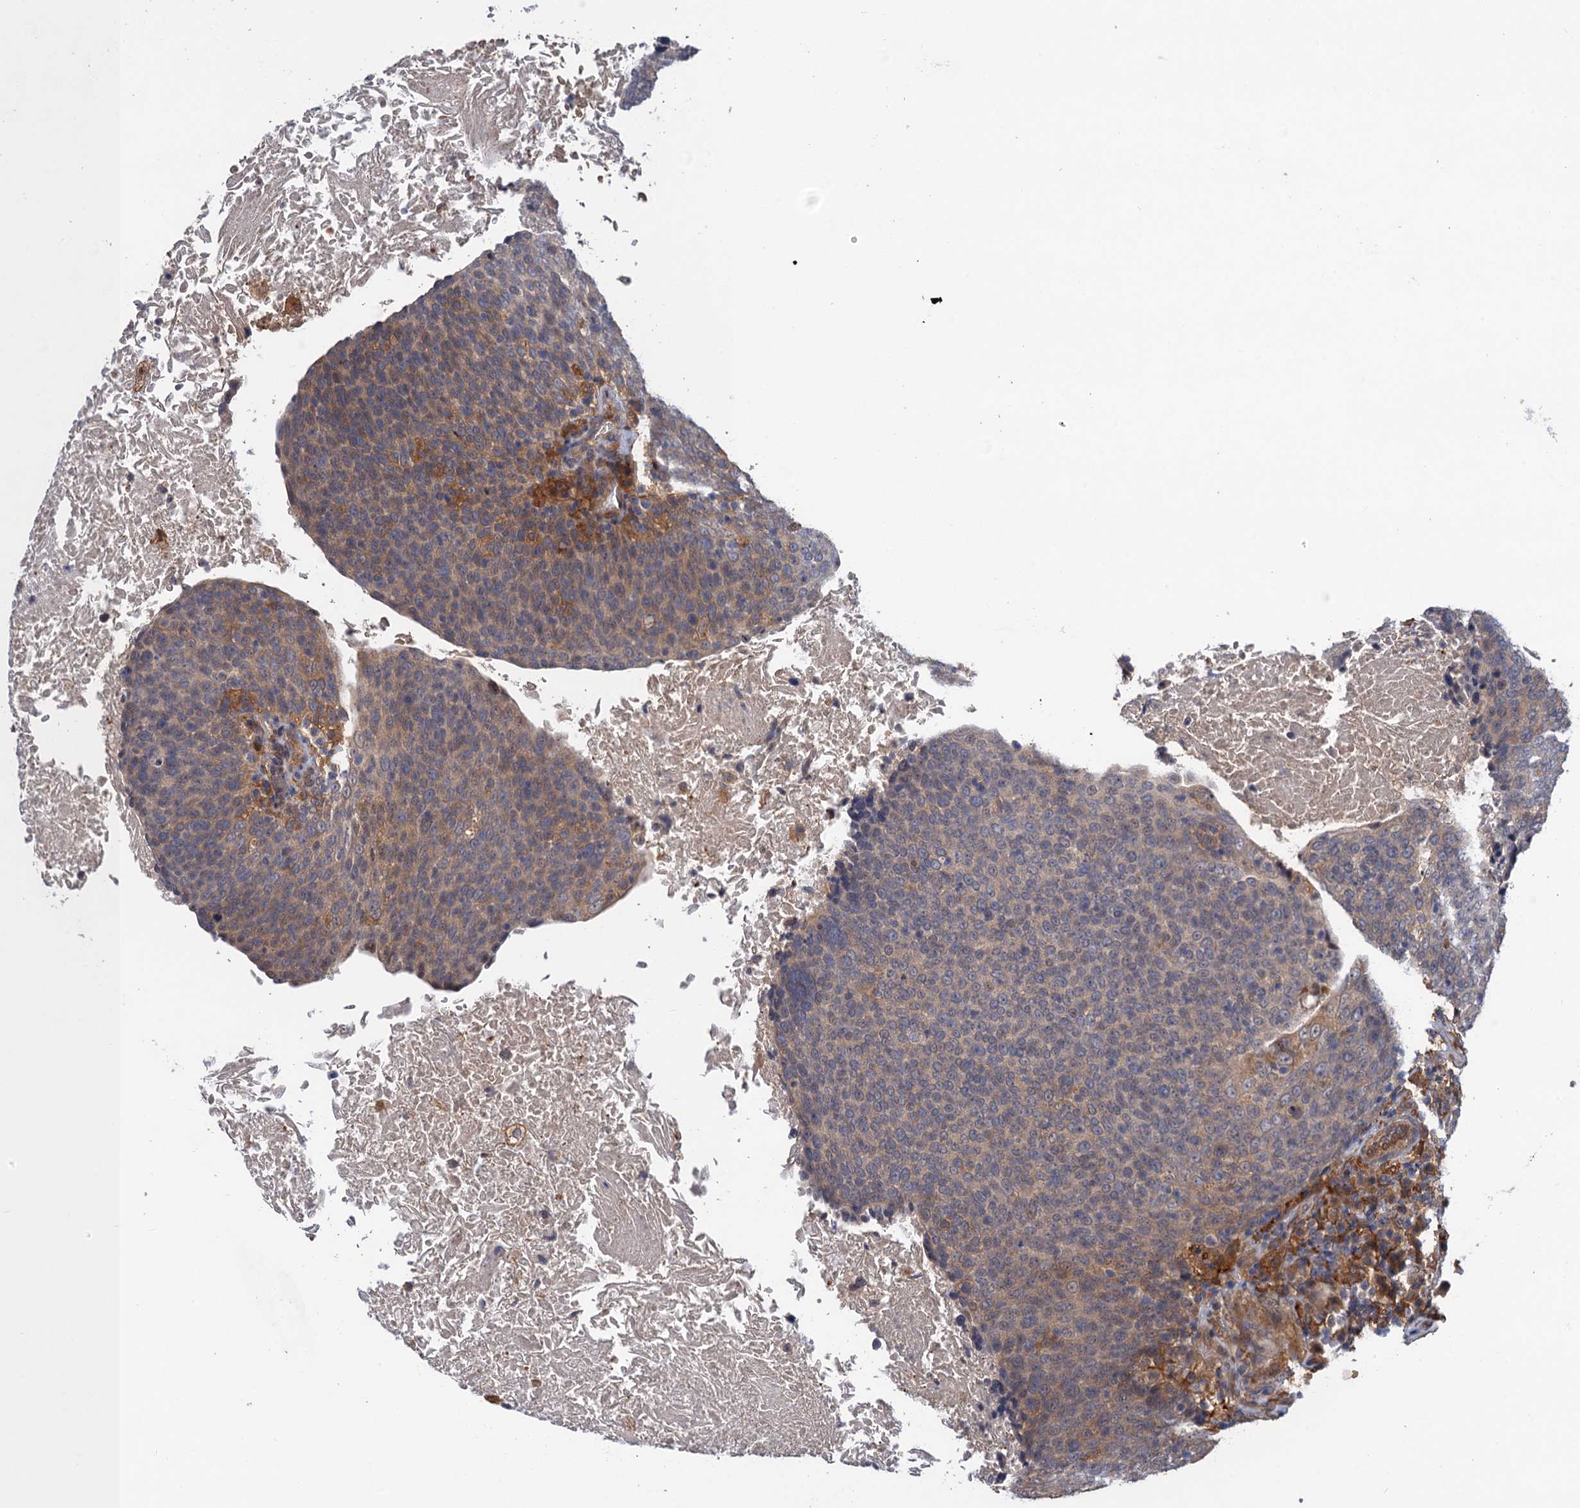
{"staining": {"intensity": "weak", "quantity": "<25%", "location": "cytoplasmic/membranous"}, "tissue": "head and neck cancer", "cell_type": "Tumor cells", "image_type": "cancer", "snomed": [{"axis": "morphology", "description": "Squamous cell carcinoma, NOS"}, {"axis": "morphology", "description": "Squamous cell carcinoma, metastatic, NOS"}, {"axis": "topography", "description": "Lymph node"}, {"axis": "topography", "description": "Head-Neck"}], "caption": "High magnification brightfield microscopy of head and neck cancer stained with DAB (3,3'-diaminobenzidine) (brown) and counterstained with hematoxylin (blue): tumor cells show no significant positivity.", "gene": "NEK8", "patient": {"sex": "male", "age": 62}}